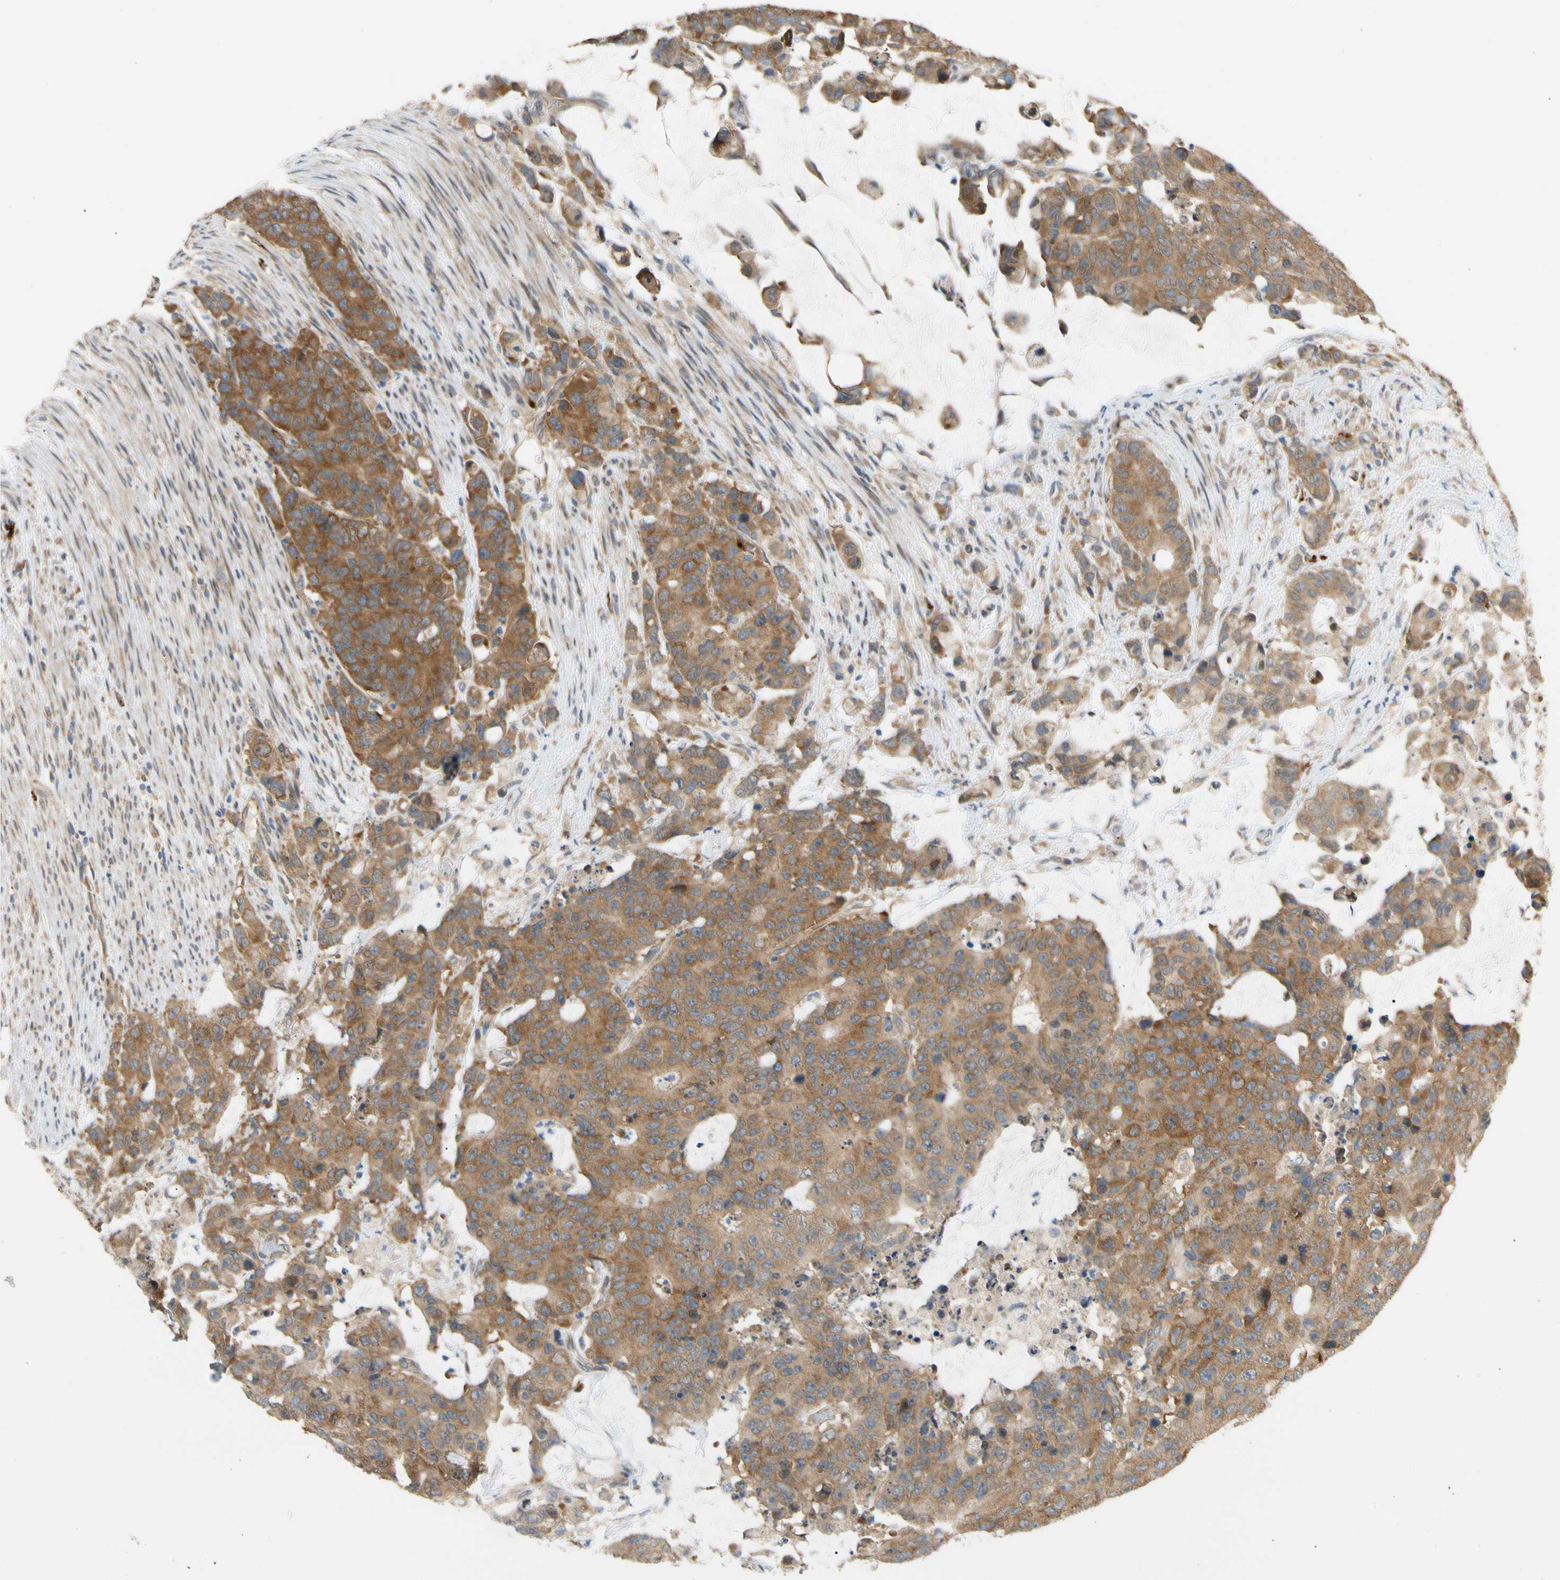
{"staining": {"intensity": "moderate", "quantity": ">75%", "location": "cytoplasmic/membranous"}, "tissue": "colorectal cancer", "cell_type": "Tumor cells", "image_type": "cancer", "snomed": [{"axis": "morphology", "description": "Adenocarcinoma, NOS"}, {"axis": "topography", "description": "Colon"}], "caption": "Brown immunohistochemical staining in human colorectal adenocarcinoma reveals moderate cytoplasmic/membranous expression in approximately >75% of tumor cells.", "gene": "ANKHD1", "patient": {"sex": "female", "age": 86}}